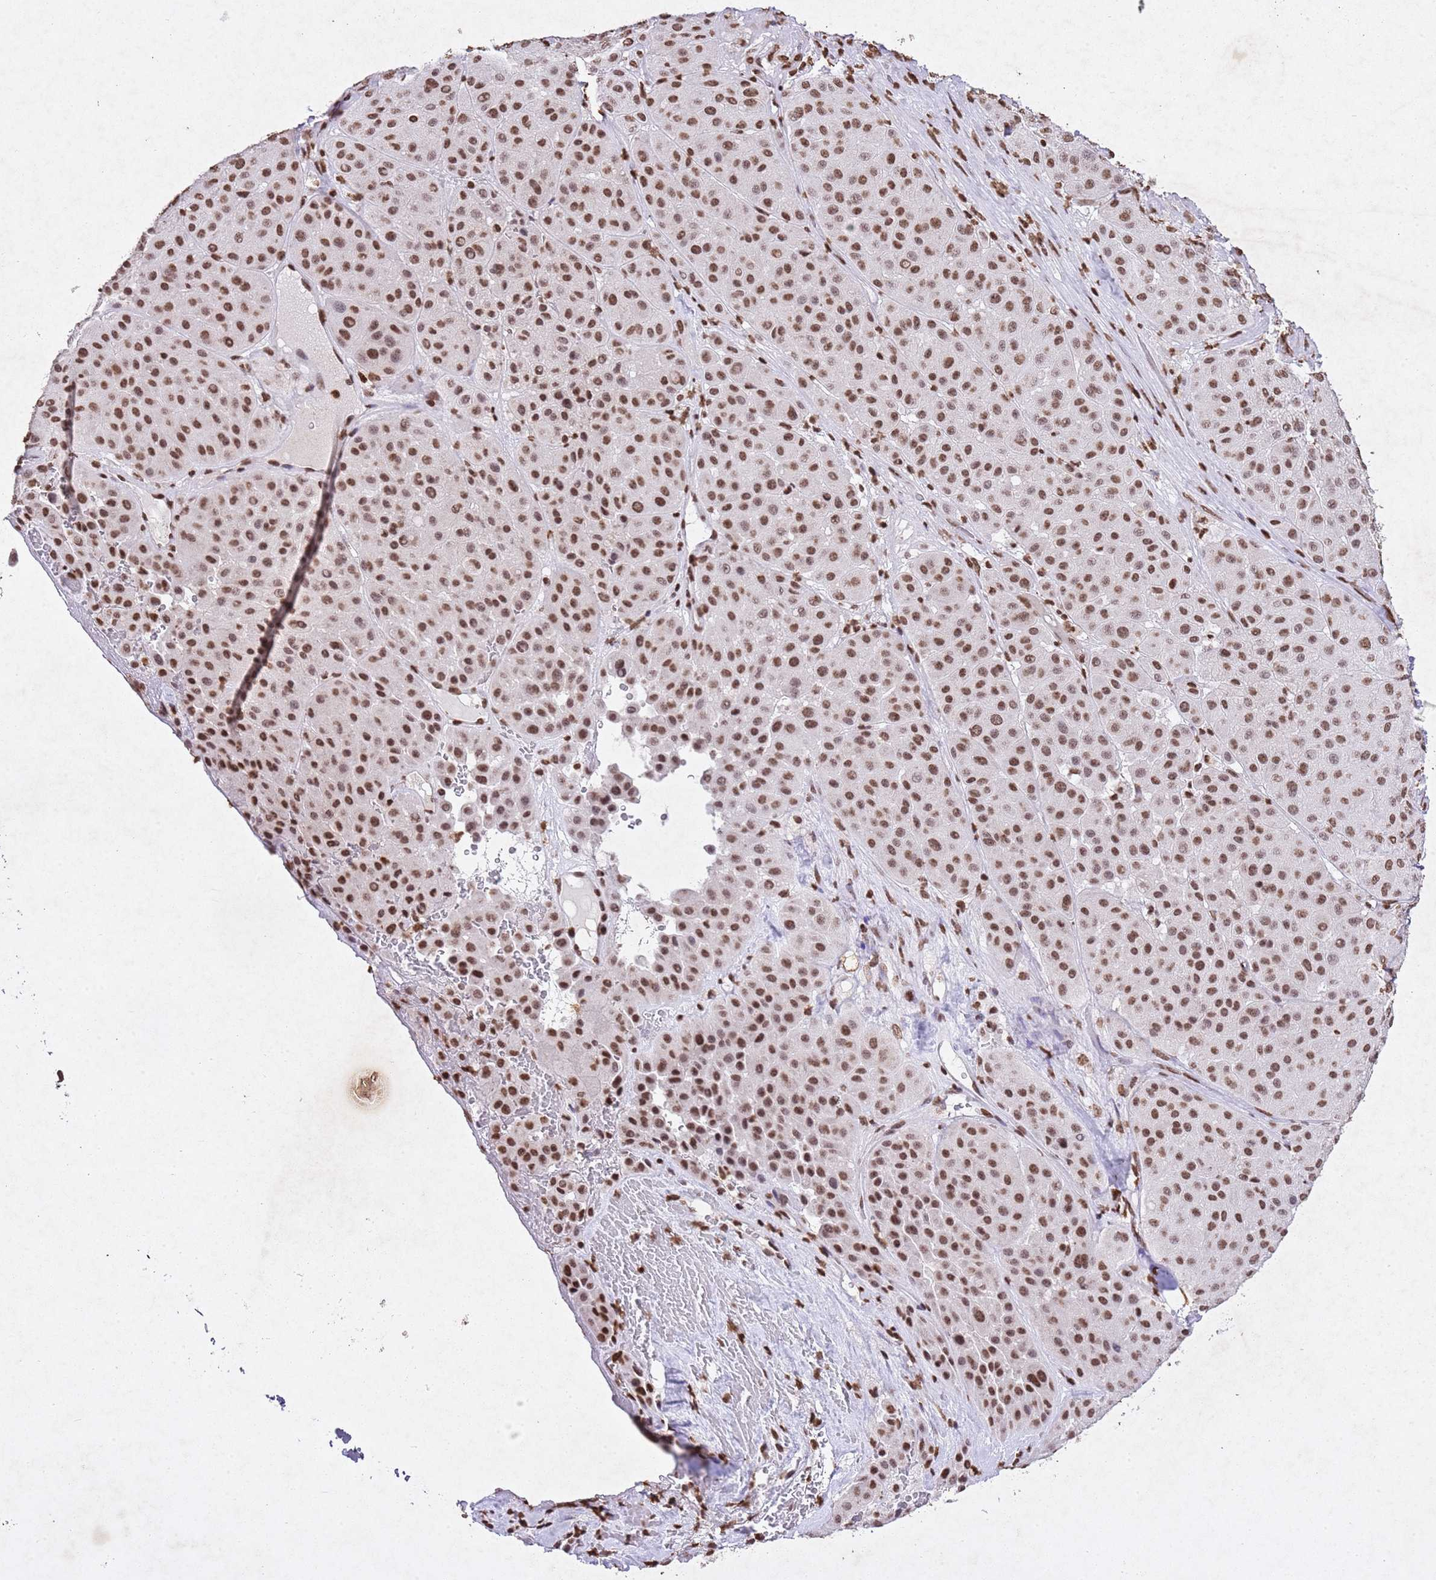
{"staining": {"intensity": "moderate", "quantity": ">75%", "location": "nuclear"}, "tissue": "melanoma", "cell_type": "Tumor cells", "image_type": "cancer", "snomed": [{"axis": "morphology", "description": "Malignant melanoma, Metastatic site"}, {"axis": "topography", "description": "Smooth muscle"}], "caption": "A micrograph of human melanoma stained for a protein displays moderate nuclear brown staining in tumor cells.", "gene": "BMAL1", "patient": {"sex": "male", "age": 41}}